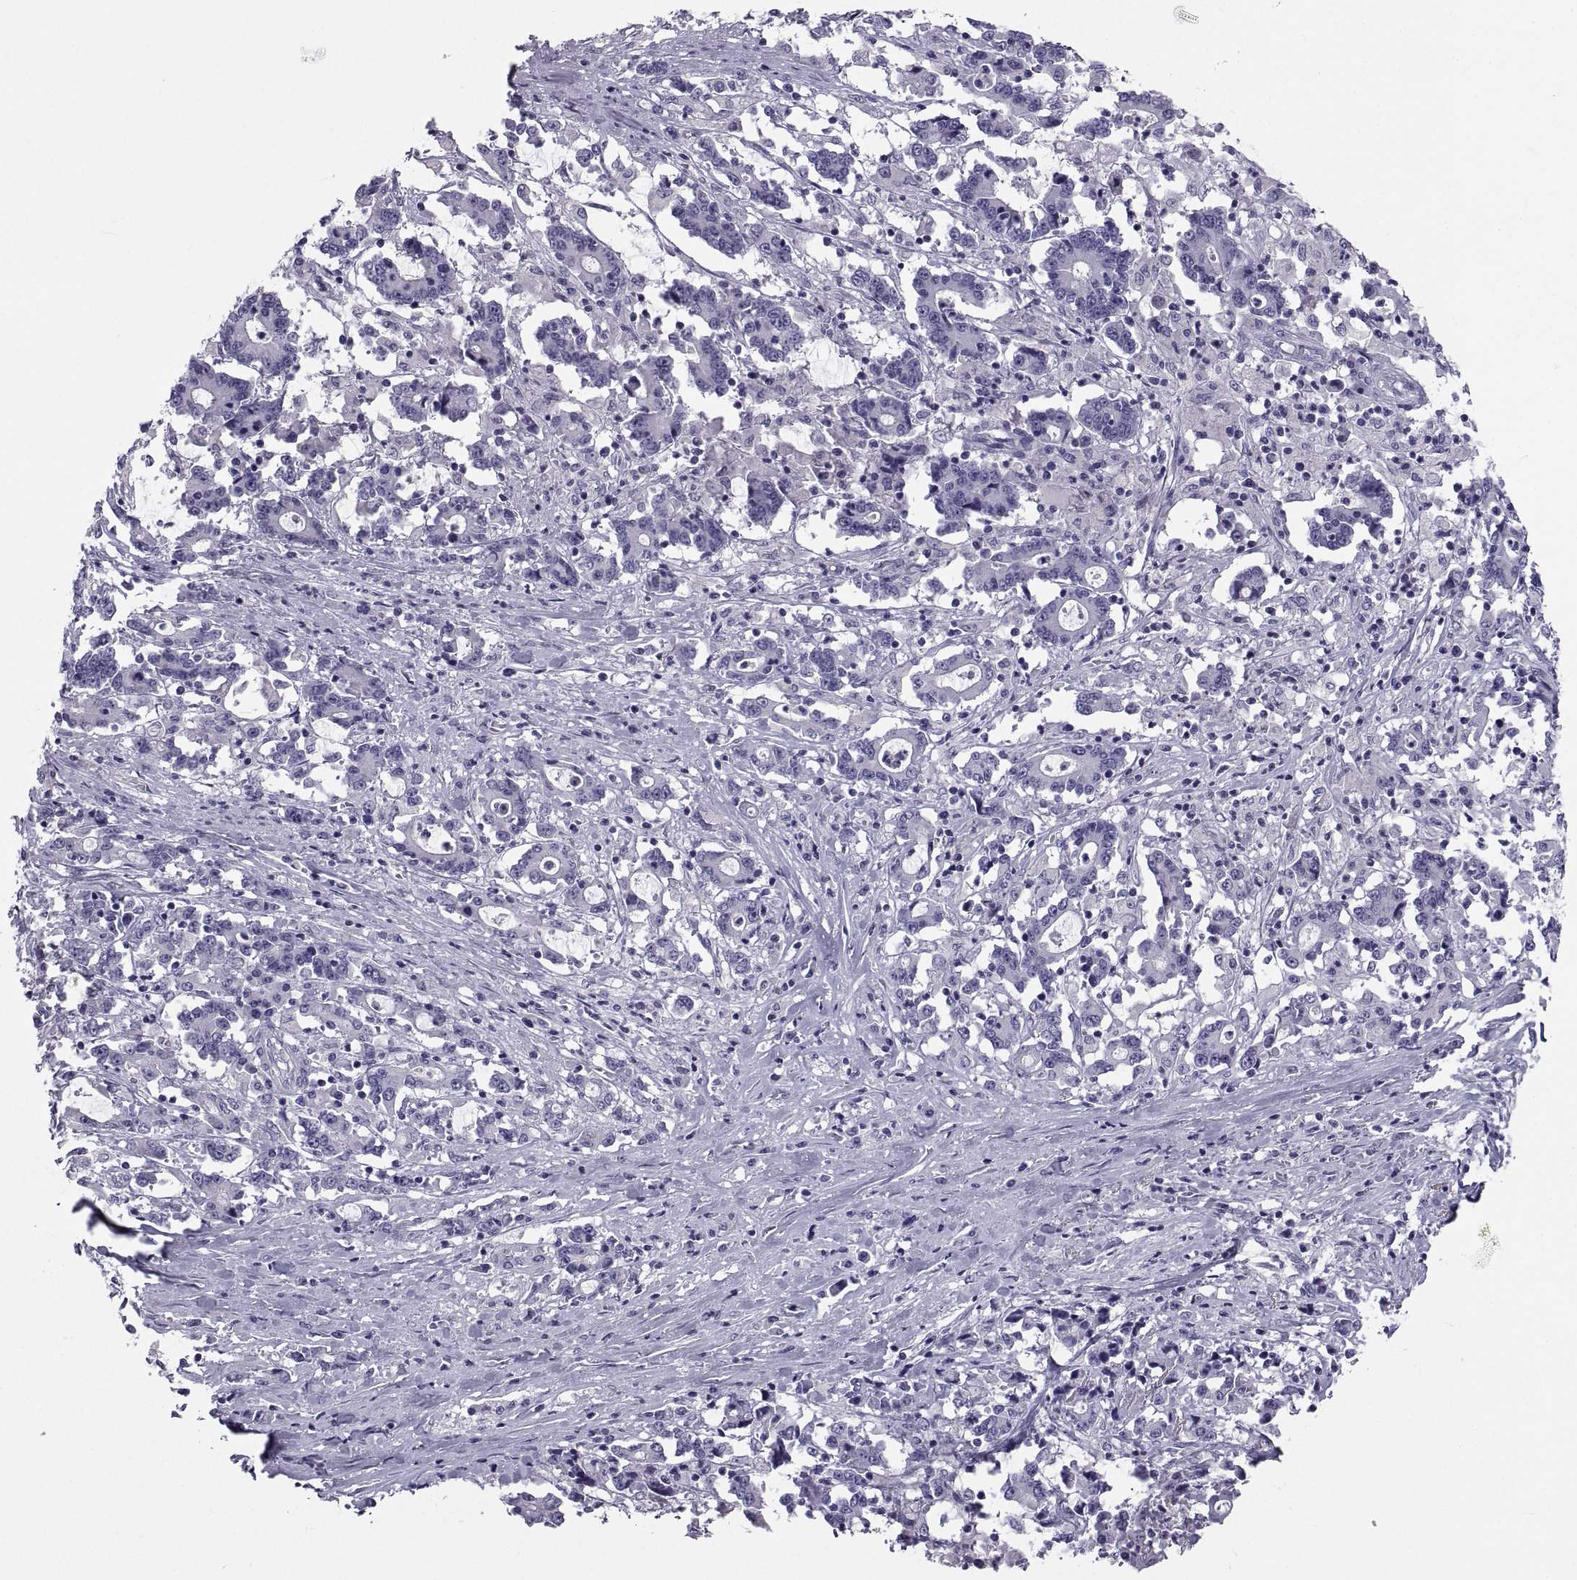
{"staining": {"intensity": "negative", "quantity": "none", "location": "none"}, "tissue": "stomach cancer", "cell_type": "Tumor cells", "image_type": "cancer", "snomed": [{"axis": "morphology", "description": "Adenocarcinoma, NOS"}, {"axis": "topography", "description": "Stomach, upper"}], "caption": "High magnification brightfield microscopy of adenocarcinoma (stomach) stained with DAB (brown) and counterstained with hematoxylin (blue): tumor cells show no significant positivity.", "gene": "PCSK1N", "patient": {"sex": "male", "age": 68}}